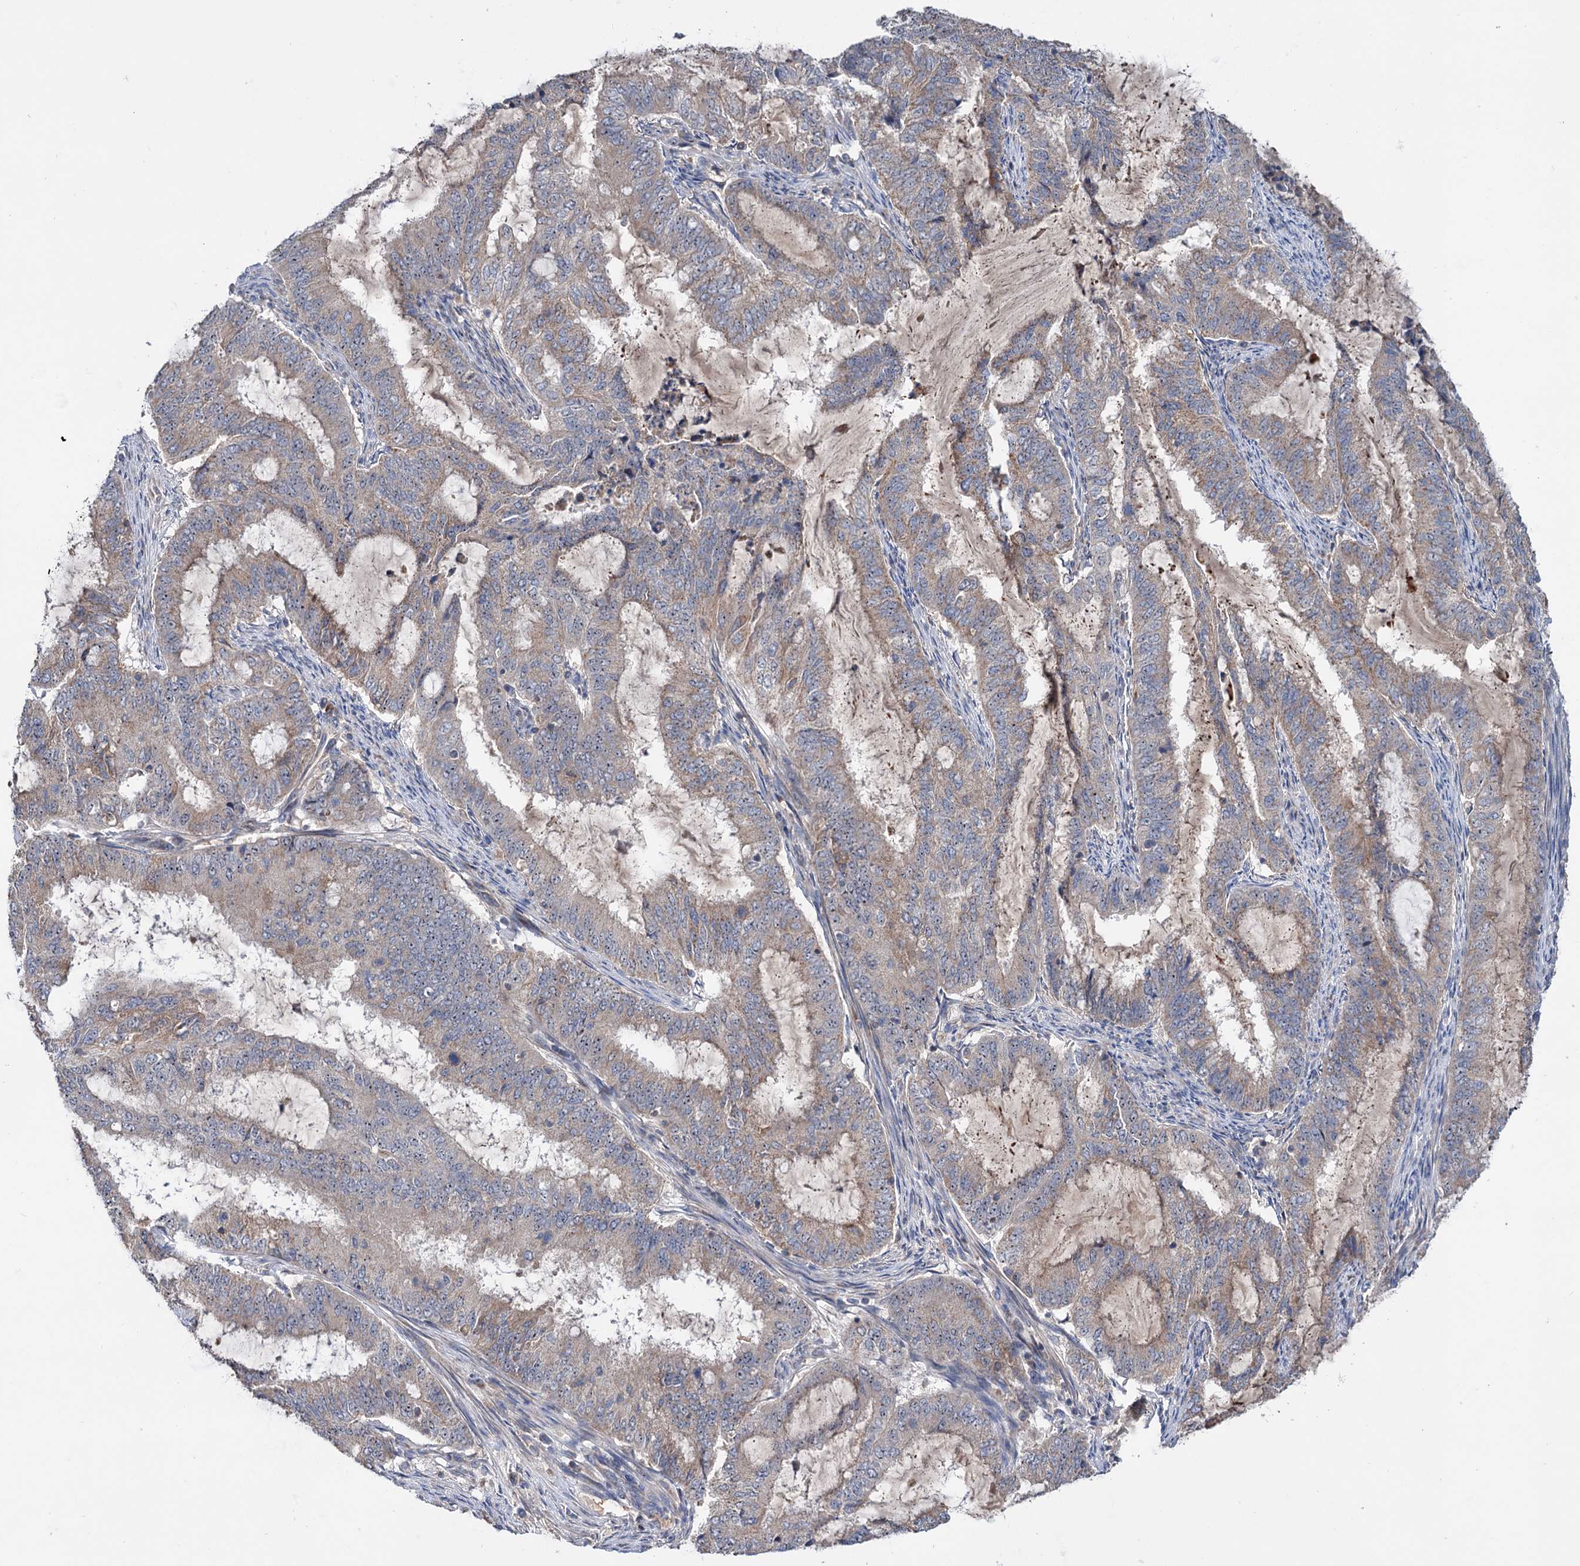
{"staining": {"intensity": "weak", "quantity": "25%-75%", "location": "cytoplasmic/membranous"}, "tissue": "endometrial cancer", "cell_type": "Tumor cells", "image_type": "cancer", "snomed": [{"axis": "morphology", "description": "Adenocarcinoma, NOS"}, {"axis": "topography", "description": "Endometrium"}], "caption": "The image demonstrates a brown stain indicating the presence of a protein in the cytoplasmic/membranous of tumor cells in endometrial adenocarcinoma. (Brightfield microscopy of DAB IHC at high magnification).", "gene": "HTR3B", "patient": {"sex": "female", "age": 51}}